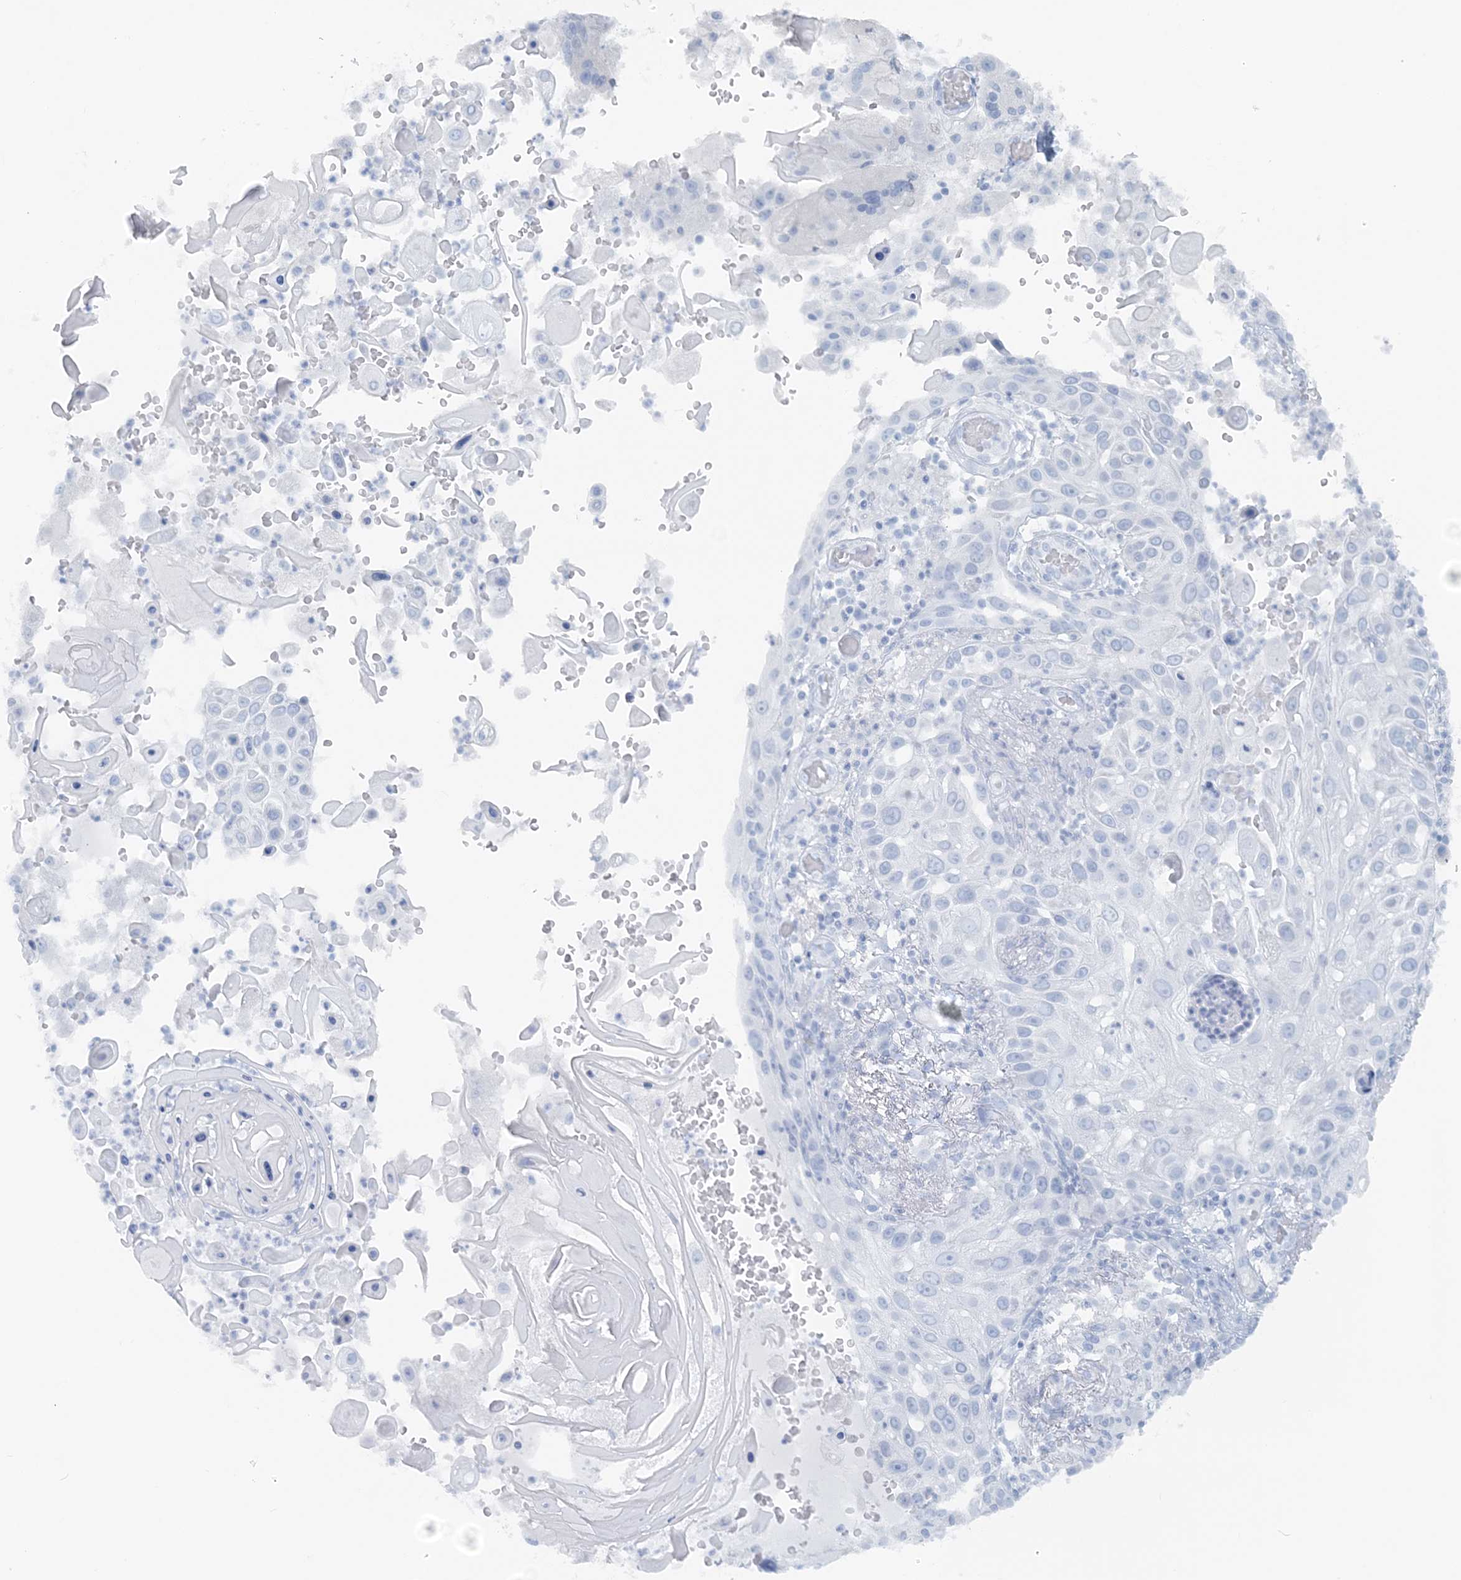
{"staining": {"intensity": "negative", "quantity": "none", "location": "none"}, "tissue": "skin cancer", "cell_type": "Tumor cells", "image_type": "cancer", "snomed": [{"axis": "morphology", "description": "Squamous cell carcinoma, NOS"}, {"axis": "topography", "description": "Skin"}], "caption": "High power microscopy histopathology image of an immunohistochemistry micrograph of skin squamous cell carcinoma, revealing no significant positivity in tumor cells. Brightfield microscopy of immunohistochemistry stained with DAB (brown) and hematoxylin (blue), captured at high magnification.", "gene": "ATP11A", "patient": {"sex": "female", "age": 44}}